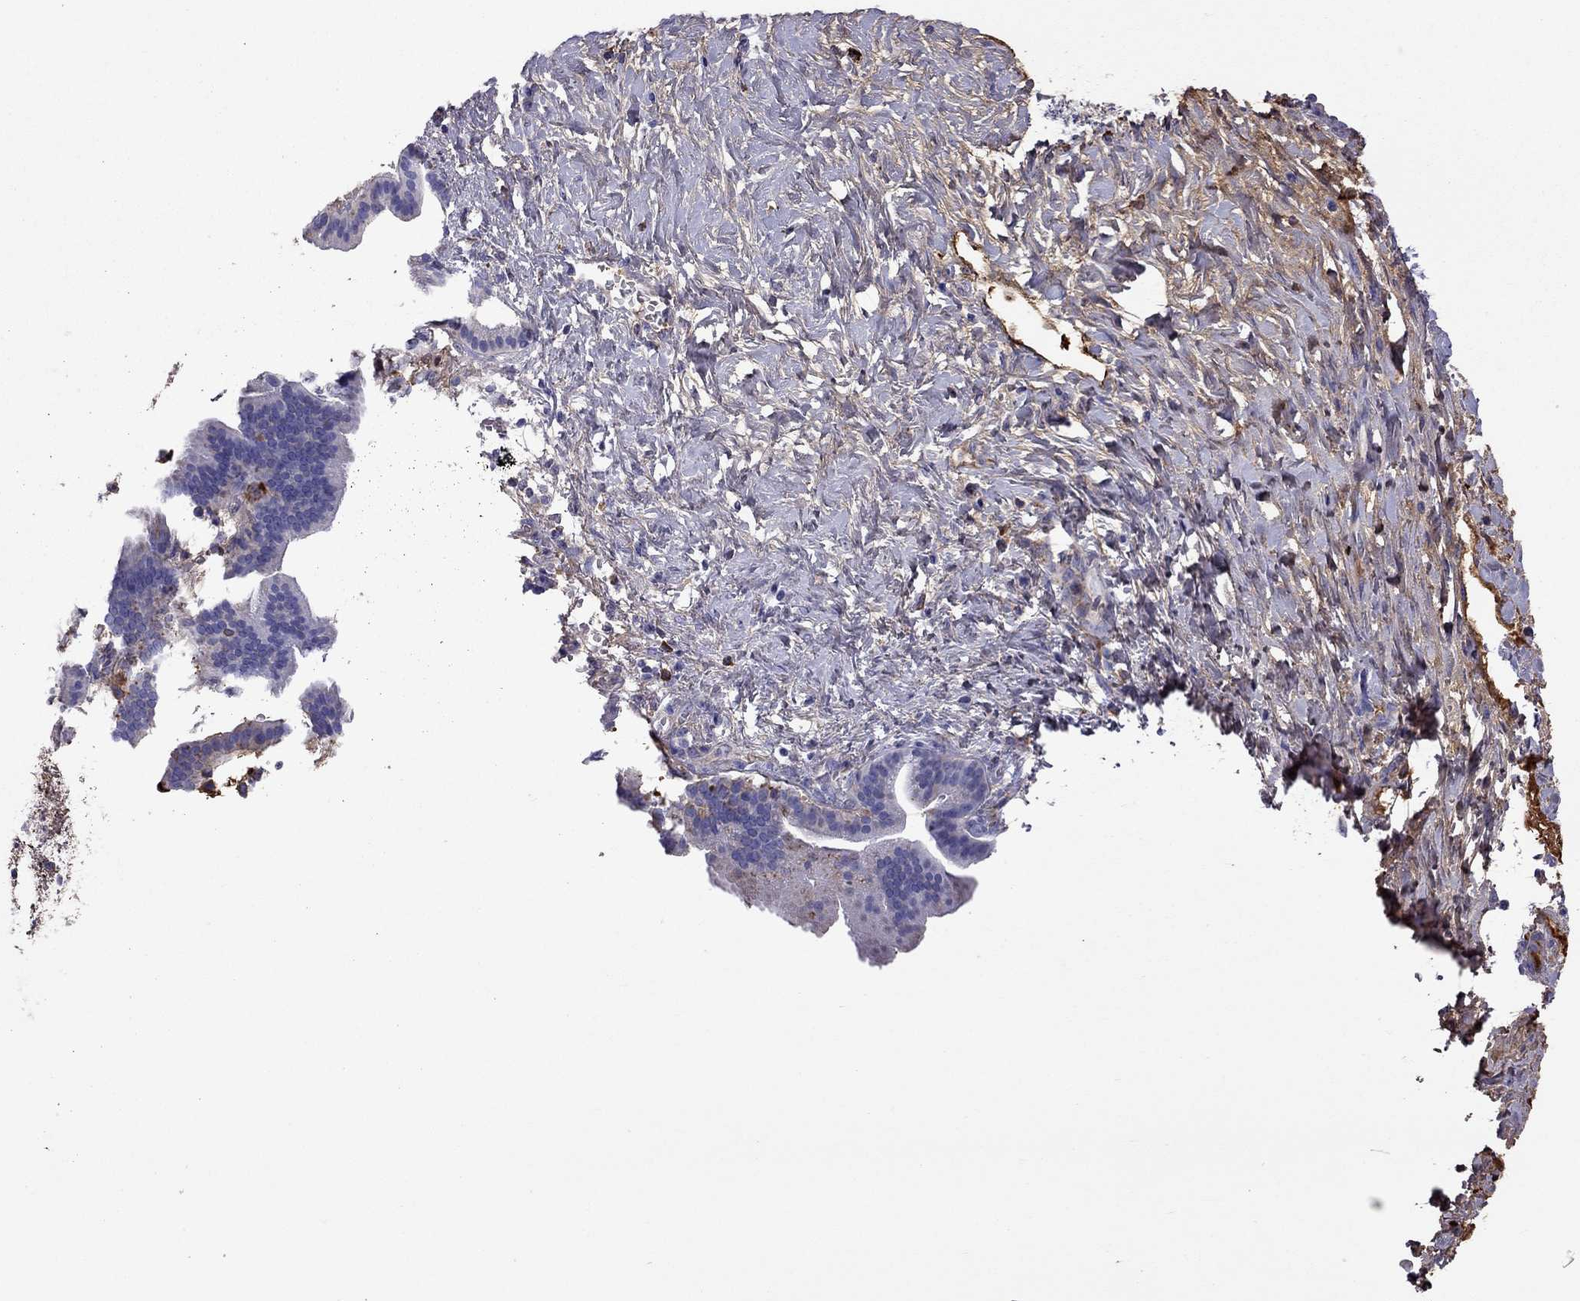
{"staining": {"intensity": "strong", "quantity": "<25%", "location": "cytoplasmic/membranous"}, "tissue": "pancreatic cancer", "cell_type": "Tumor cells", "image_type": "cancer", "snomed": [{"axis": "morphology", "description": "Adenocarcinoma, NOS"}, {"axis": "topography", "description": "Pancreas"}], "caption": "Brown immunohistochemical staining in human pancreatic cancer (adenocarcinoma) shows strong cytoplasmic/membranous staining in about <25% of tumor cells. The staining was performed using DAB to visualize the protein expression in brown, while the nuclei were stained in blue with hematoxylin (Magnification: 20x).", "gene": "SERPINA3", "patient": {"sex": "male", "age": 44}}